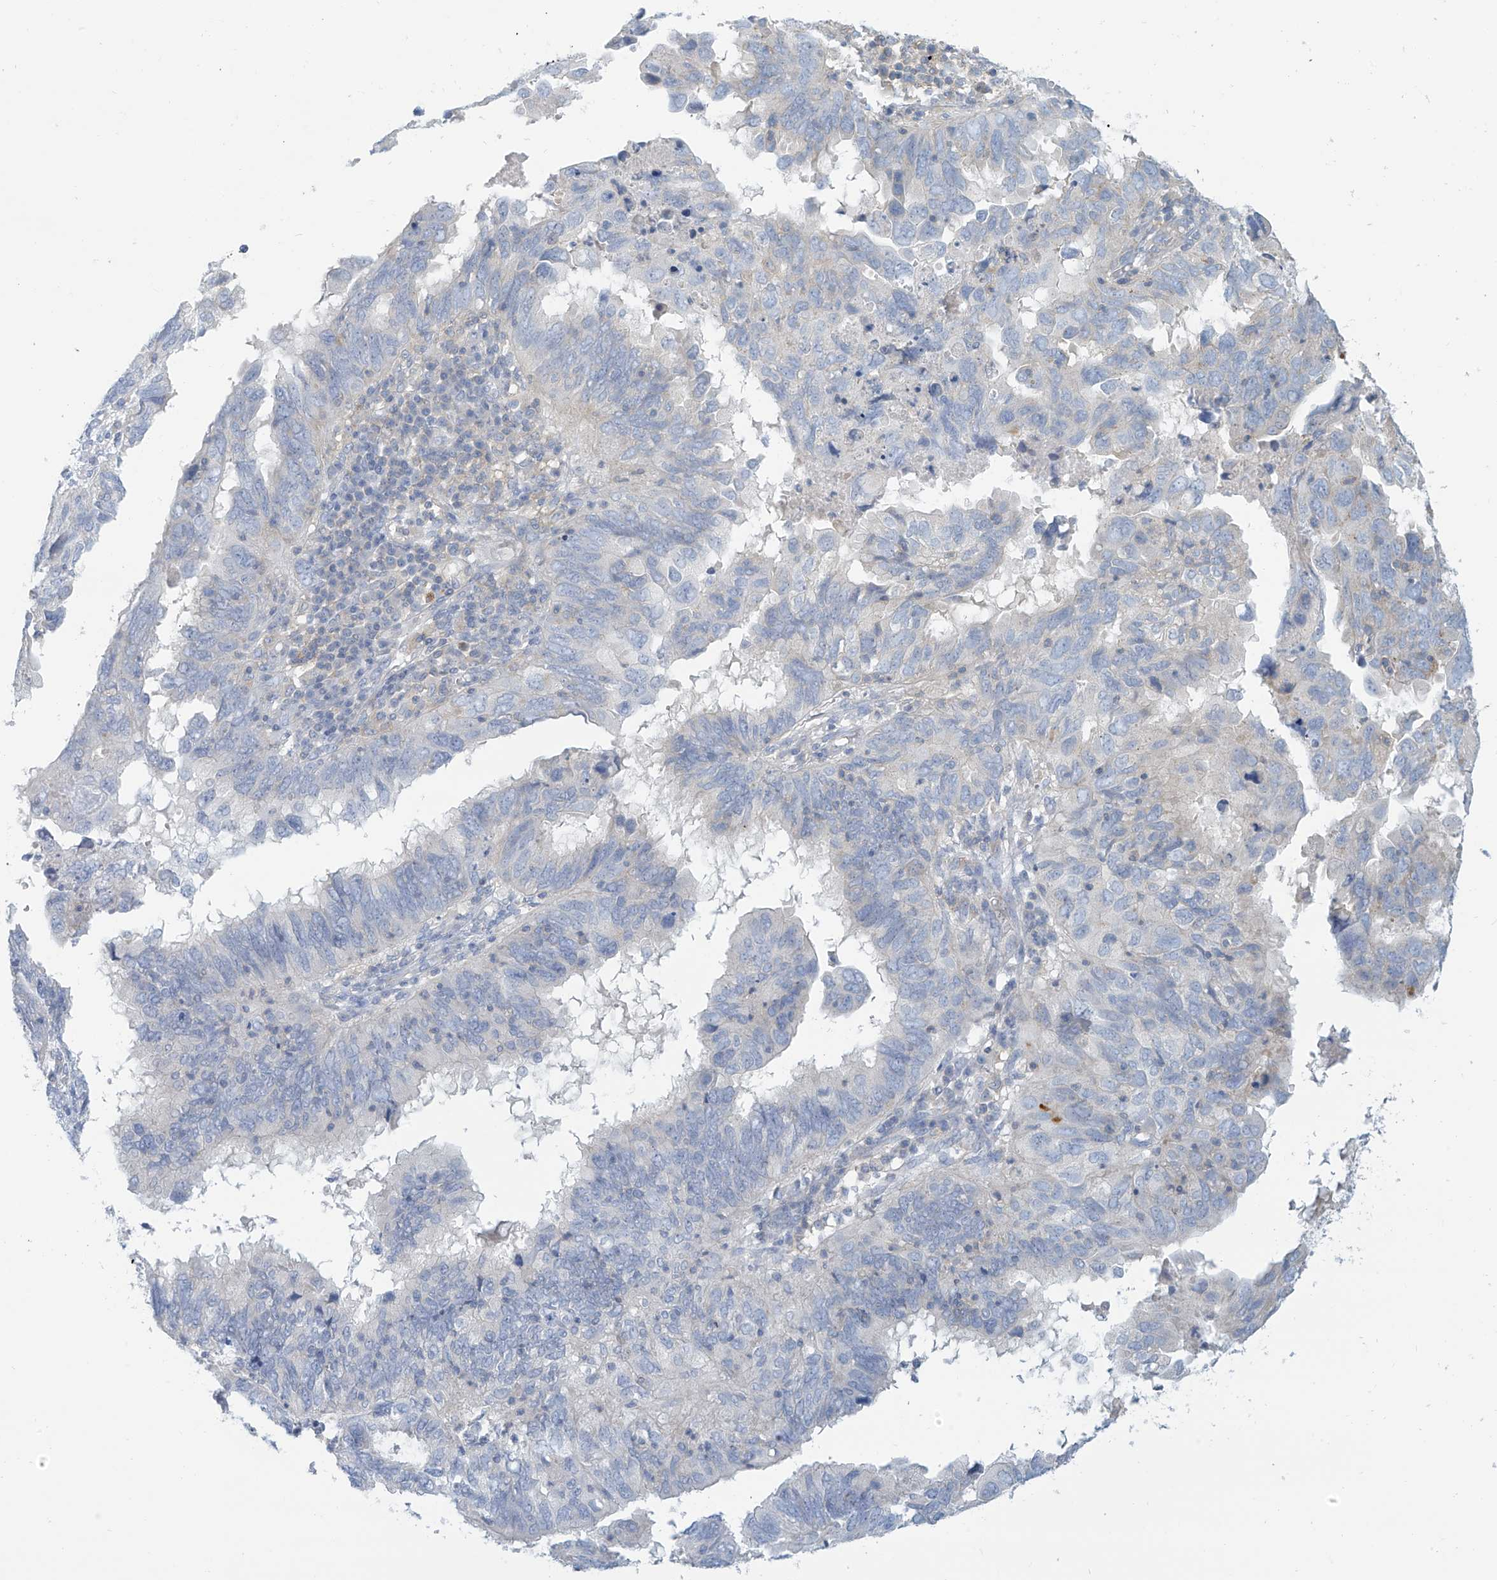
{"staining": {"intensity": "weak", "quantity": "<25%", "location": "cytoplasmic/membranous"}, "tissue": "endometrial cancer", "cell_type": "Tumor cells", "image_type": "cancer", "snomed": [{"axis": "morphology", "description": "Adenocarcinoma, NOS"}, {"axis": "topography", "description": "Uterus"}], "caption": "Micrograph shows no protein positivity in tumor cells of endometrial adenocarcinoma tissue.", "gene": "SLC6A12", "patient": {"sex": "female", "age": 77}}